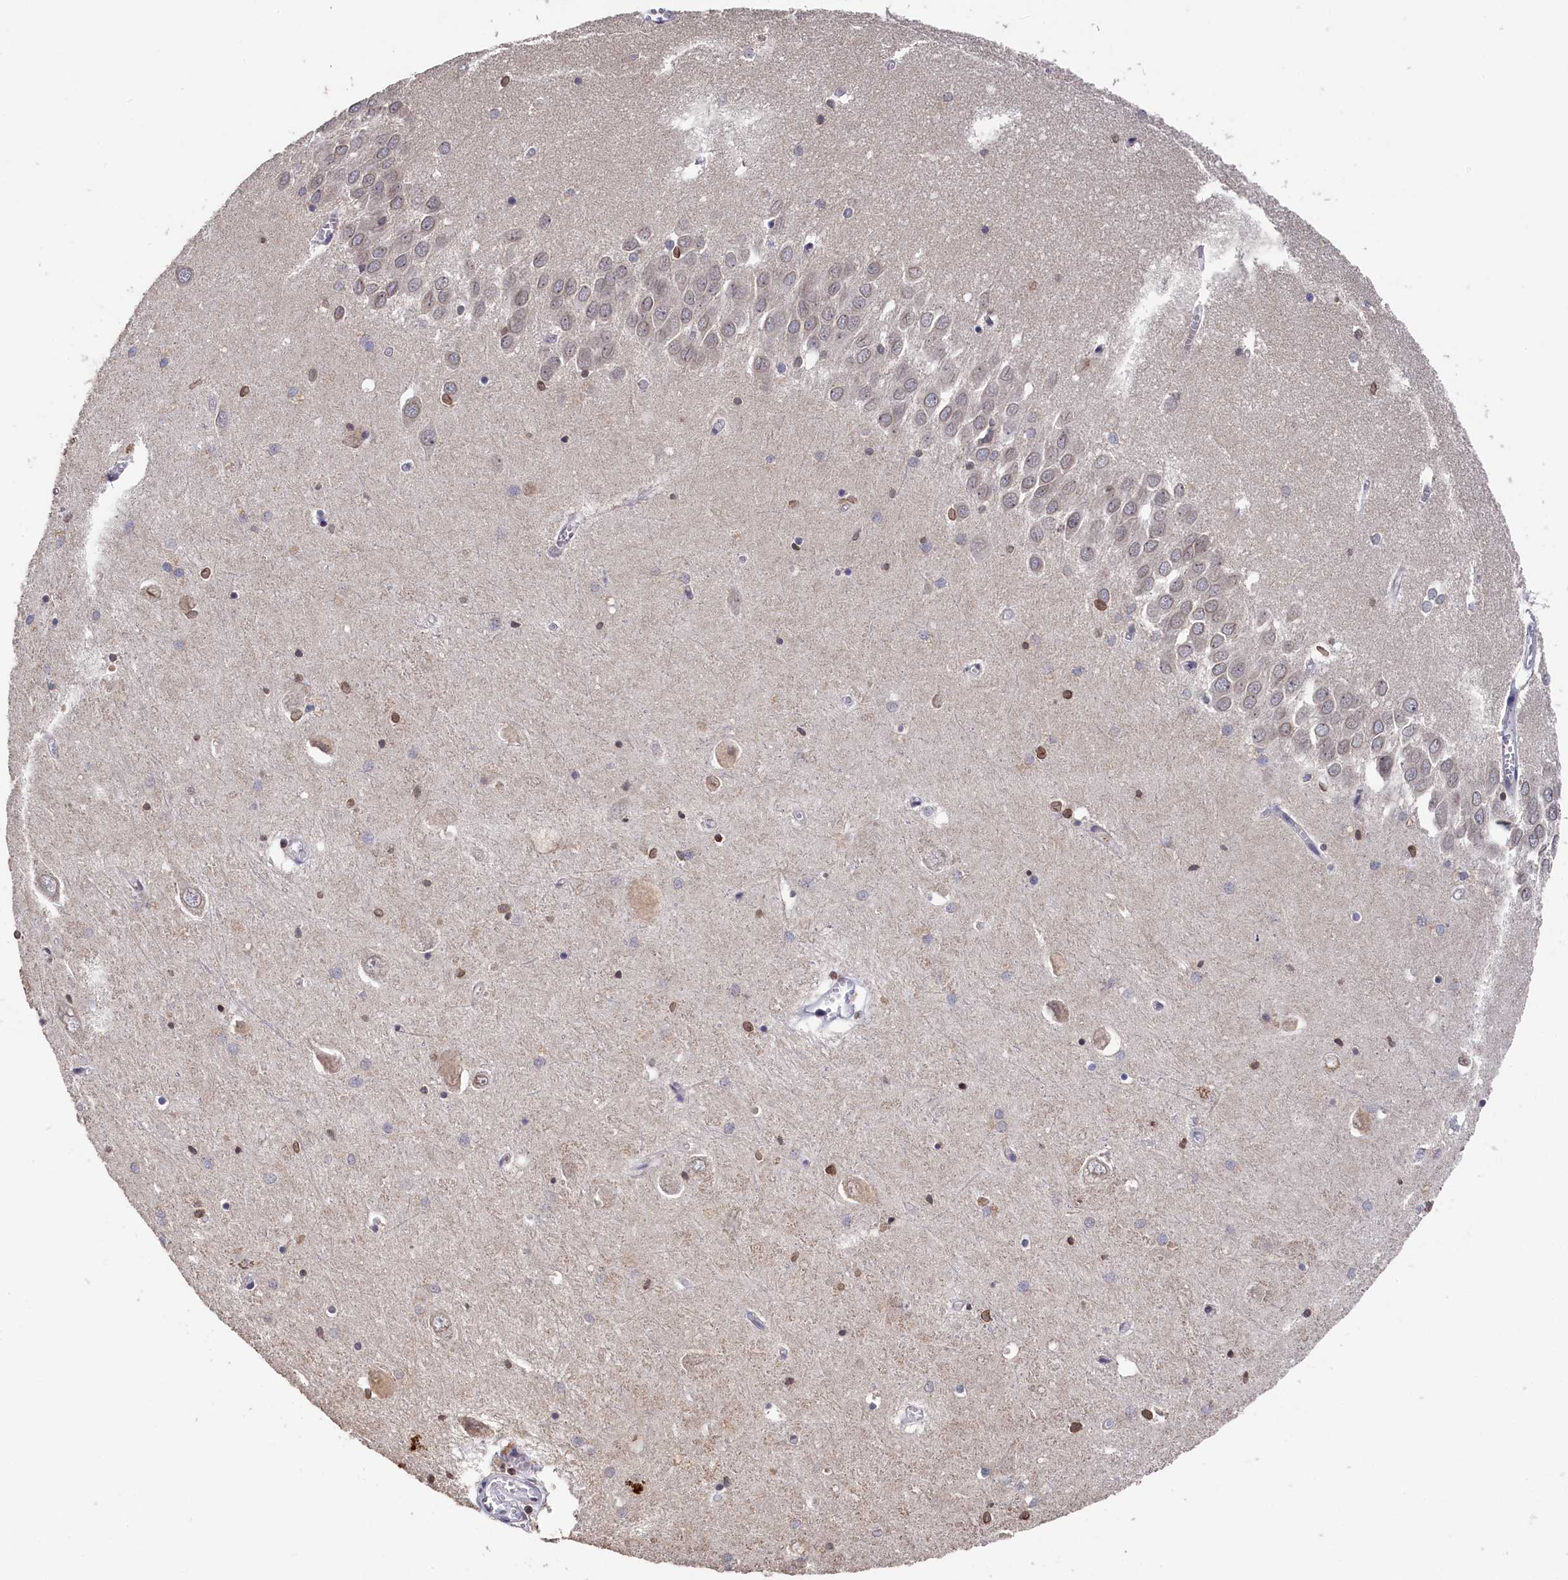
{"staining": {"intensity": "moderate", "quantity": "<25%", "location": "nuclear"}, "tissue": "hippocampus", "cell_type": "Glial cells", "image_type": "normal", "snomed": [{"axis": "morphology", "description": "Normal tissue, NOS"}, {"axis": "topography", "description": "Hippocampus"}], "caption": "A brown stain shows moderate nuclear positivity of a protein in glial cells of normal human hippocampus. The staining was performed using DAB (3,3'-diaminobenzidine), with brown indicating positive protein expression. Nuclei are stained blue with hematoxylin.", "gene": "ANKEF1", "patient": {"sex": "male", "age": 70}}